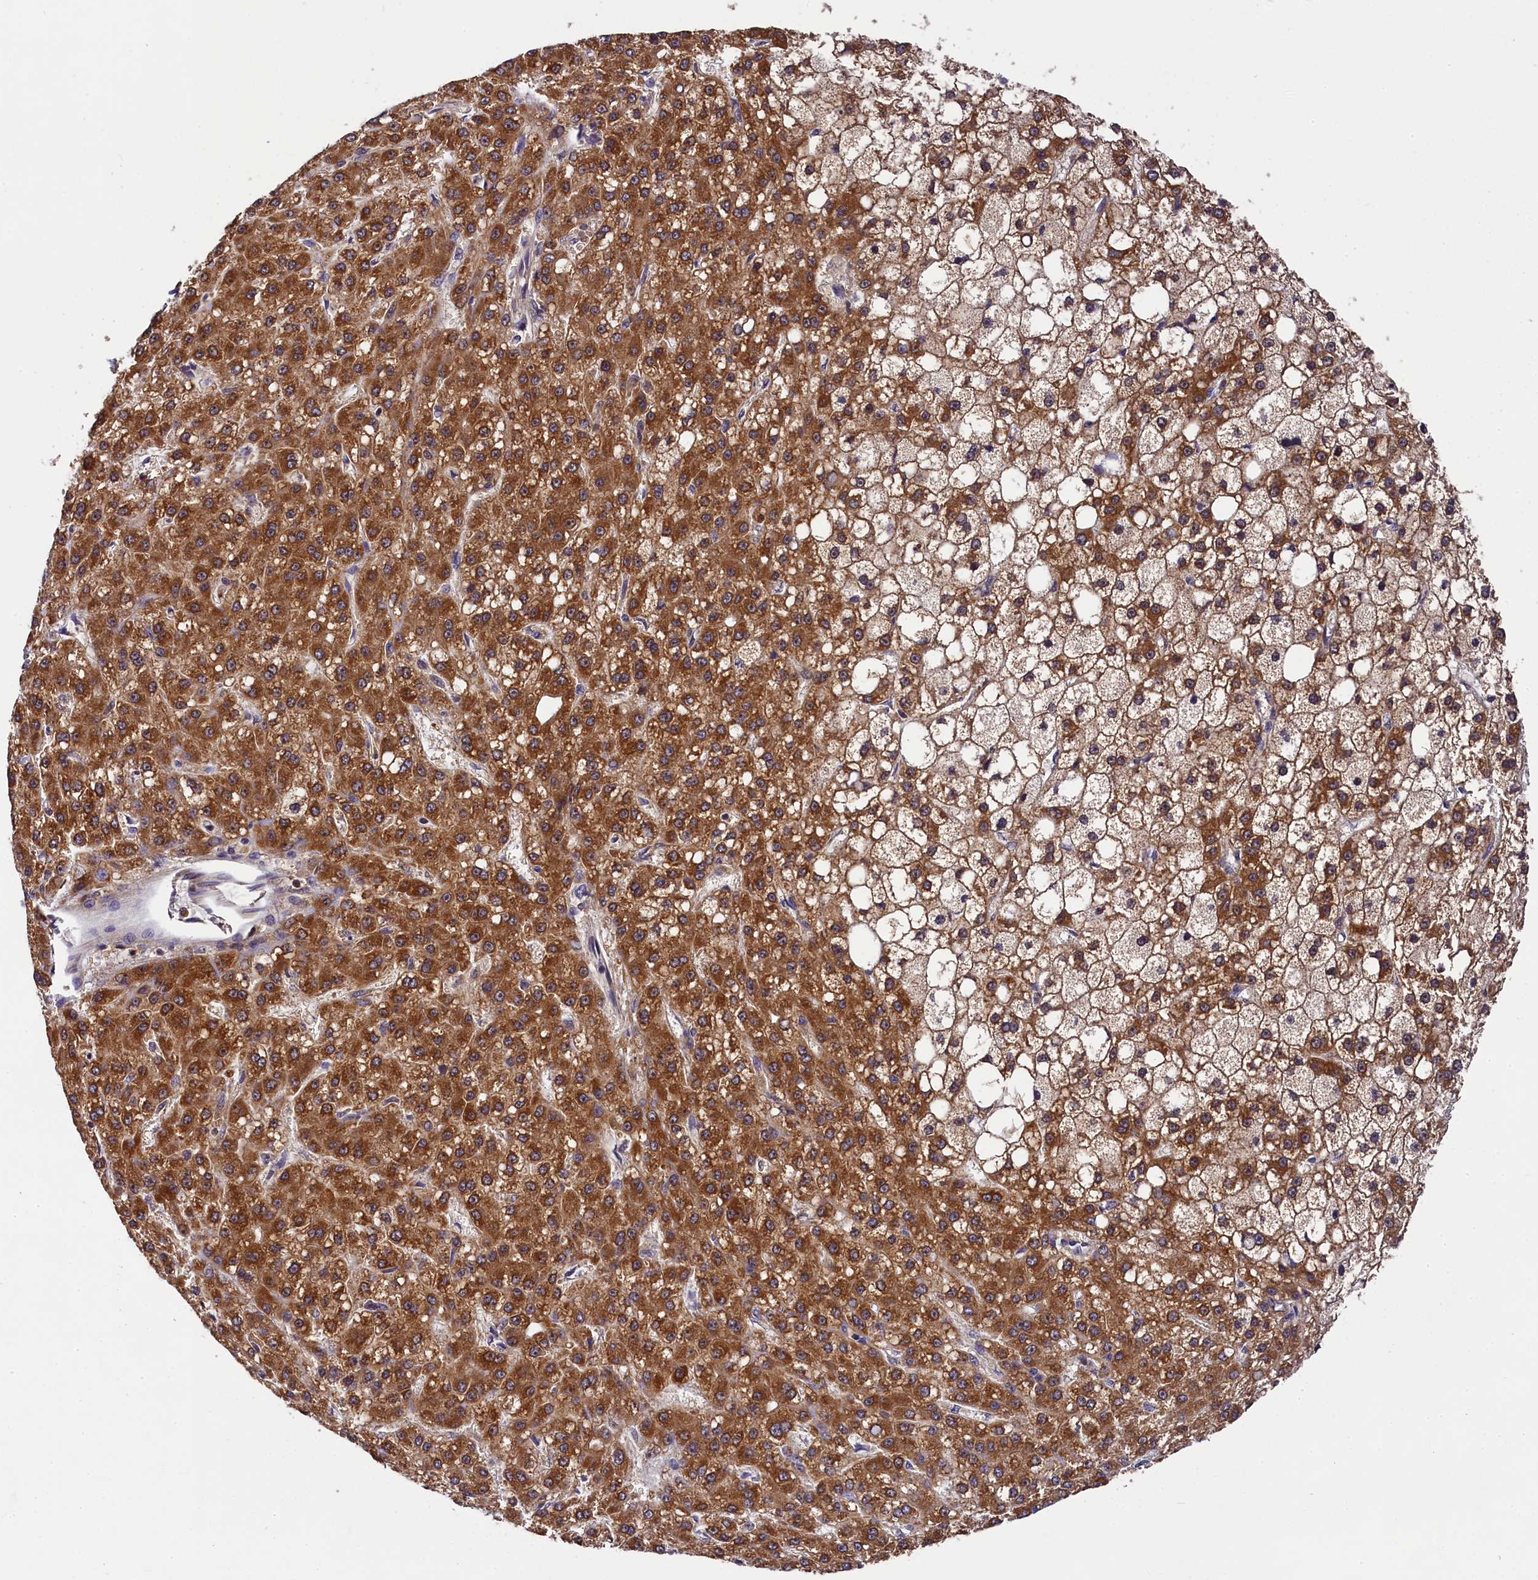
{"staining": {"intensity": "strong", "quantity": ">75%", "location": "cytoplasmic/membranous"}, "tissue": "liver cancer", "cell_type": "Tumor cells", "image_type": "cancer", "snomed": [{"axis": "morphology", "description": "Carcinoma, Hepatocellular, NOS"}, {"axis": "topography", "description": "Liver"}], "caption": "Immunohistochemical staining of hepatocellular carcinoma (liver) displays high levels of strong cytoplasmic/membranous protein expression in about >75% of tumor cells.", "gene": "EIF6", "patient": {"sex": "male", "age": 67}}